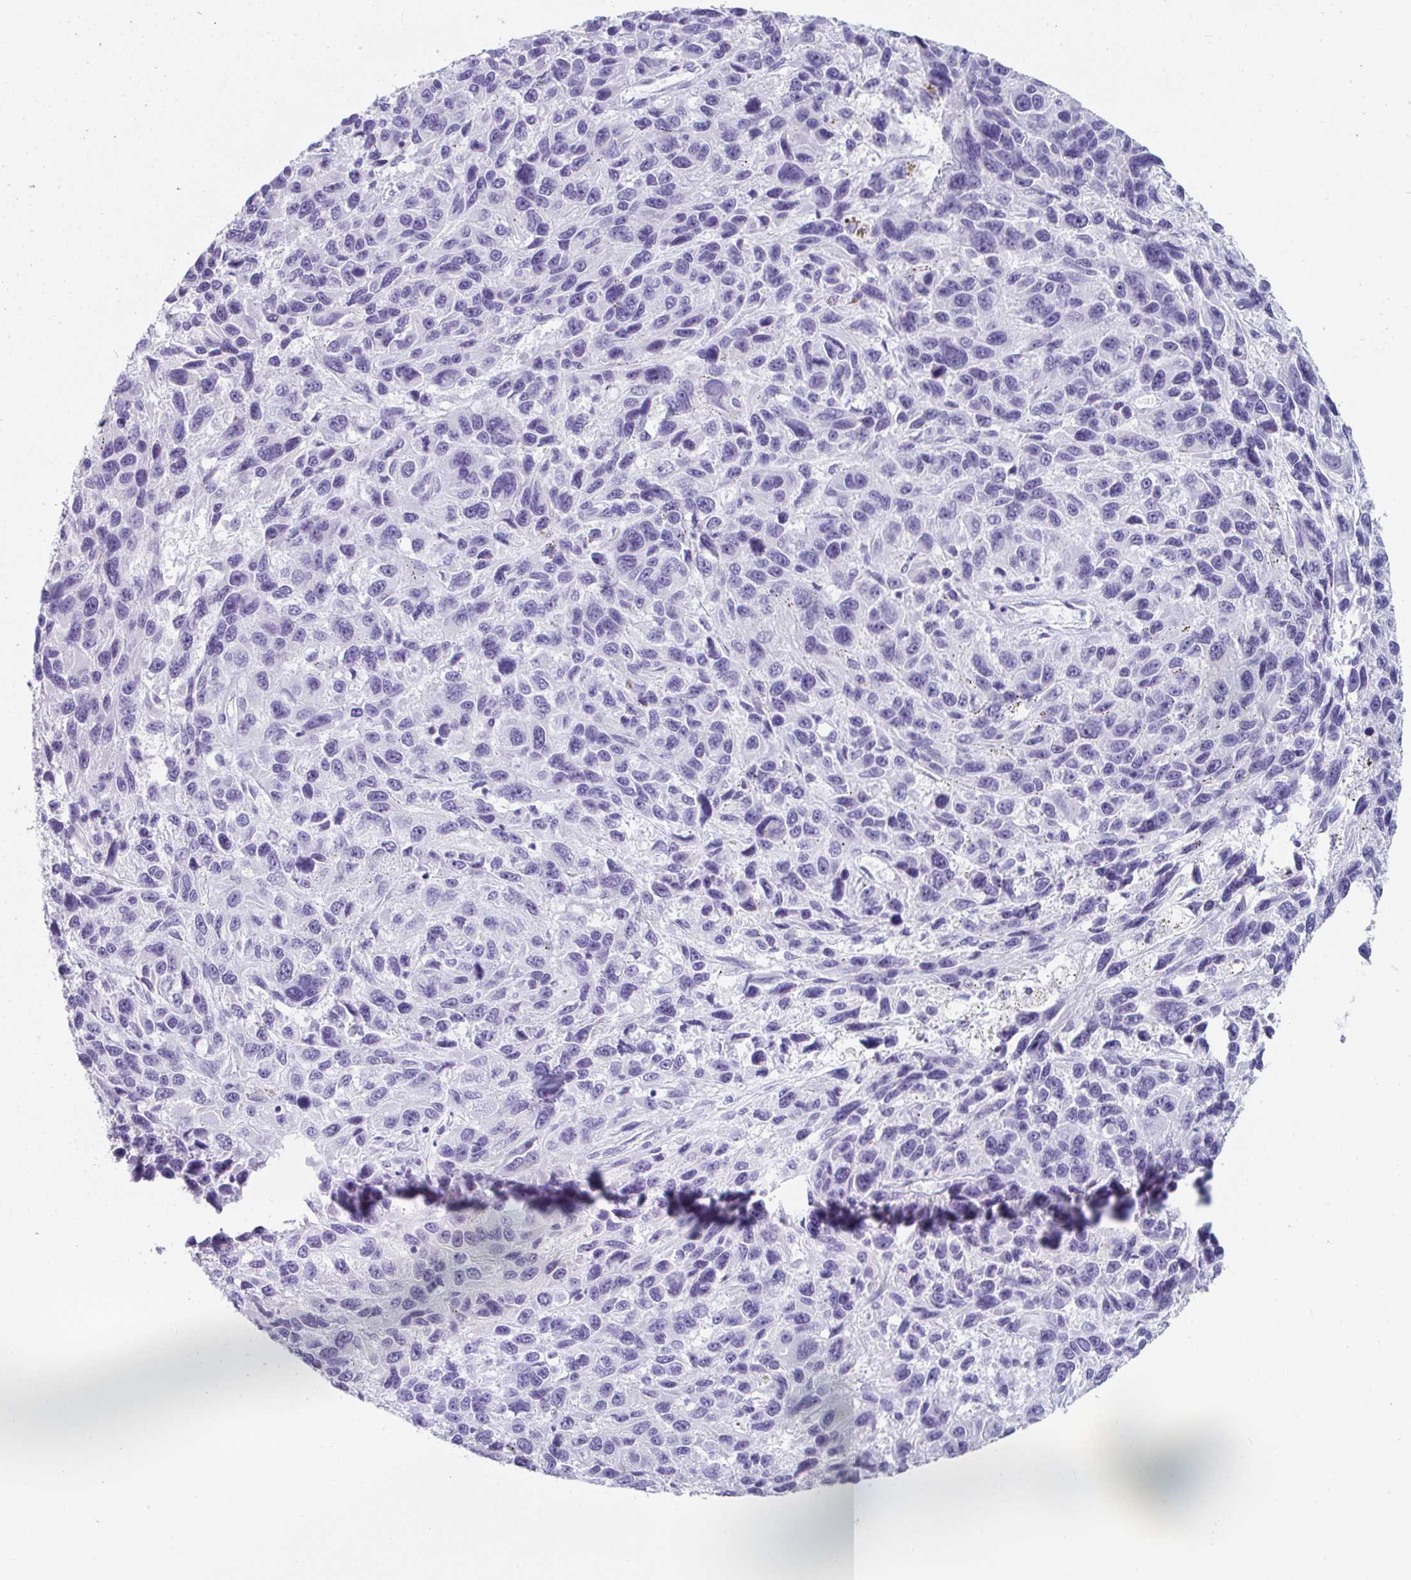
{"staining": {"intensity": "negative", "quantity": "none", "location": "none"}, "tissue": "melanoma", "cell_type": "Tumor cells", "image_type": "cancer", "snomed": [{"axis": "morphology", "description": "Malignant melanoma, NOS"}, {"axis": "topography", "description": "Skin"}], "caption": "Protein analysis of malignant melanoma exhibits no significant staining in tumor cells.", "gene": "CREG2", "patient": {"sex": "male", "age": 53}}